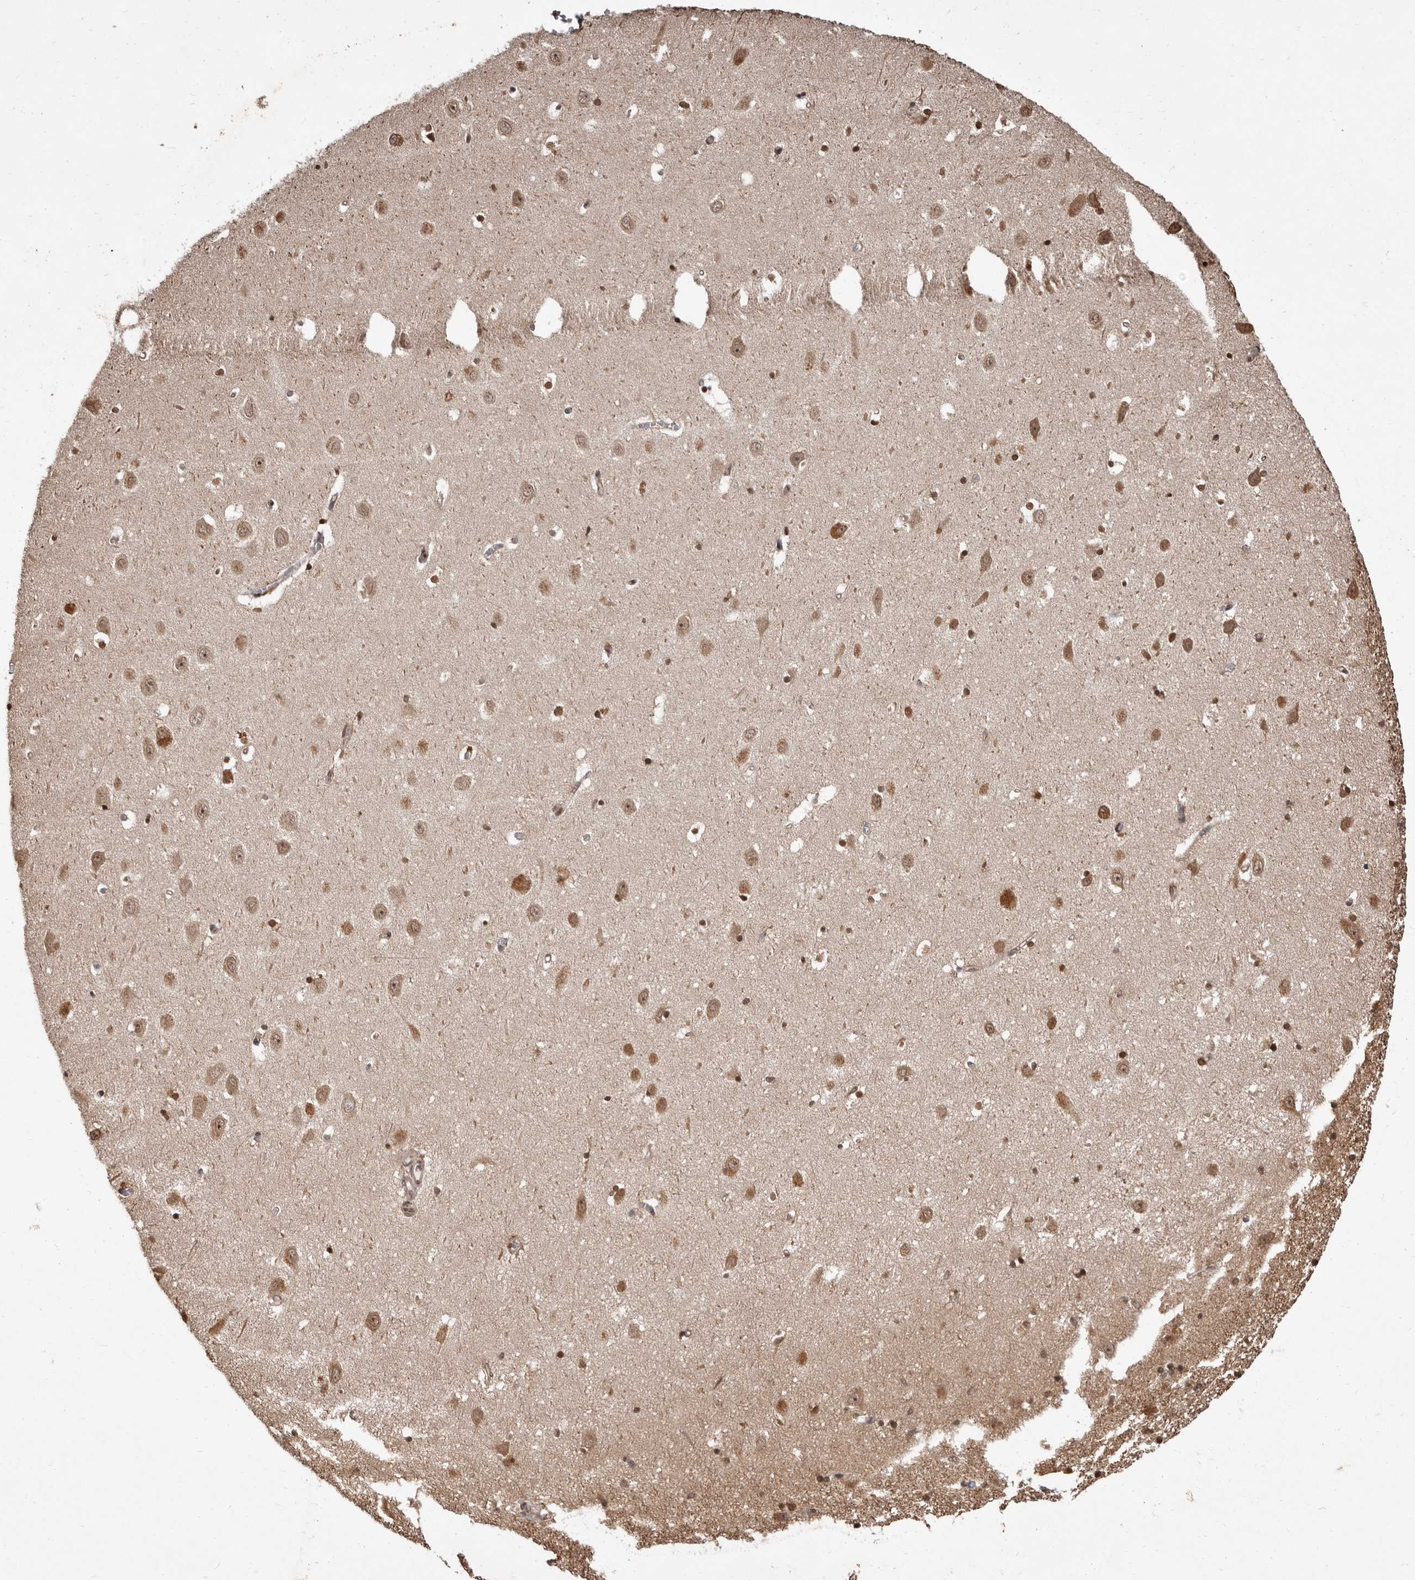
{"staining": {"intensity": "moderate", "quantity": "<25%", "location": "cytoplasmic/membranous,nuclear"}, "tissue": "hippocampus", "cell_type": "Glial cells", "image_type": "normal", "snomed": [{"axis": "morphology", "description": "Normal tissue, NOS"}, {"axis": "topography", "description": "Hippocampus"}], "caption": "Protein analysis of normal hippocampus demonstrates moderate cytoplasmic/membranous,nuclear expression in approximately <25% of glial cells. (IHC, brightfield microscopy, high magnification).", "gene": "WEE2", "patient": {"sex": "female", "age": 64}}